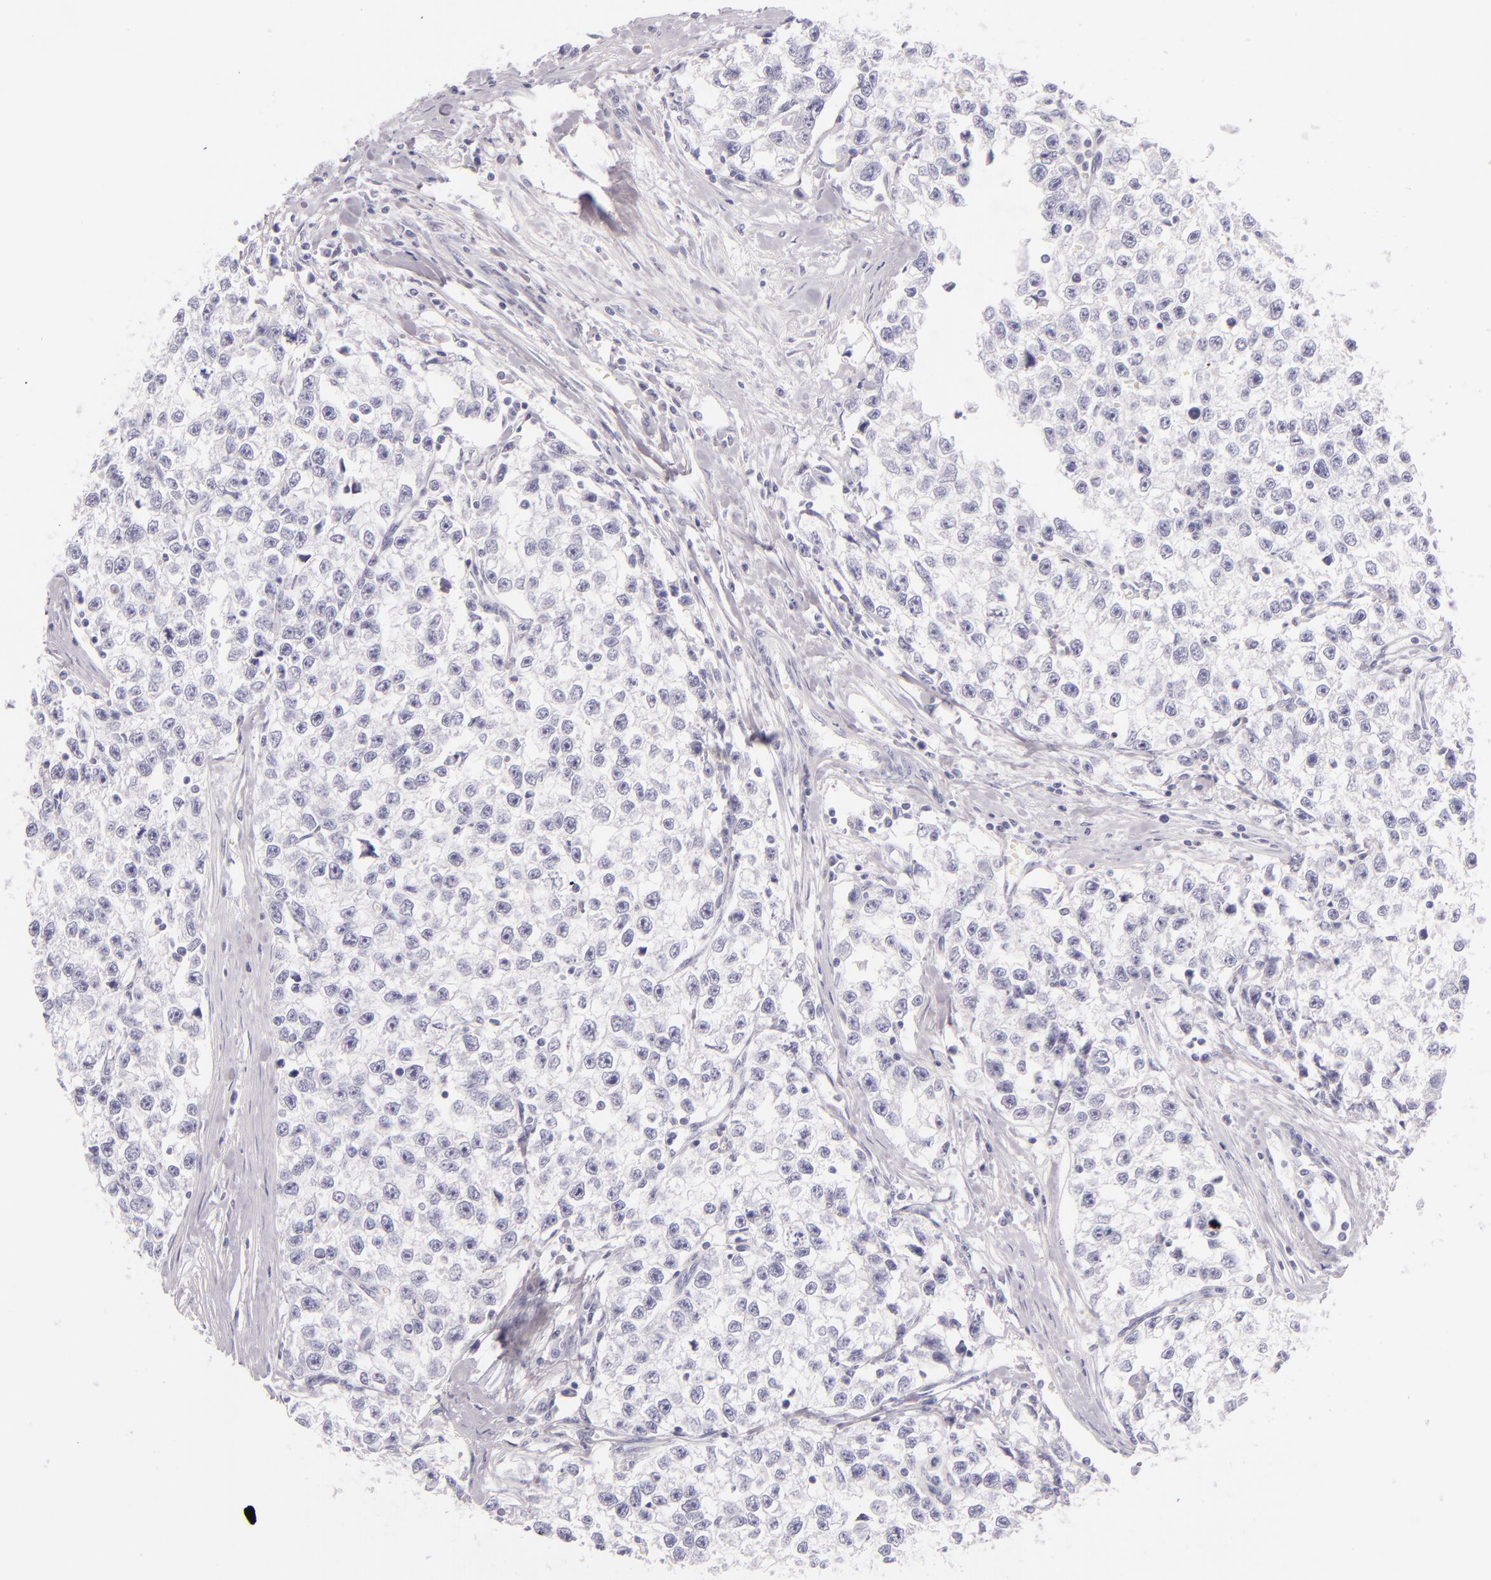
{"staining": {"intensity": "negative", "quantity": "none", "location": "none"}, "tissue": "testis cancer", "cell_type": "Tumor cells", "image_type": "cancer", "snomed": [{"axis": "morphology", "description": "Seminoma, NOS"}, {"axis": "morphology", "description": "Carcinoma, Embryonal, NOS"}, {"axis": "topography", "description": "Testis"}], "caption": "Tumor cells are negative for protein expression in human testis embryonal carcinoma.", "gene": "INA", "patient": {"sex": "male", "age": 30}}